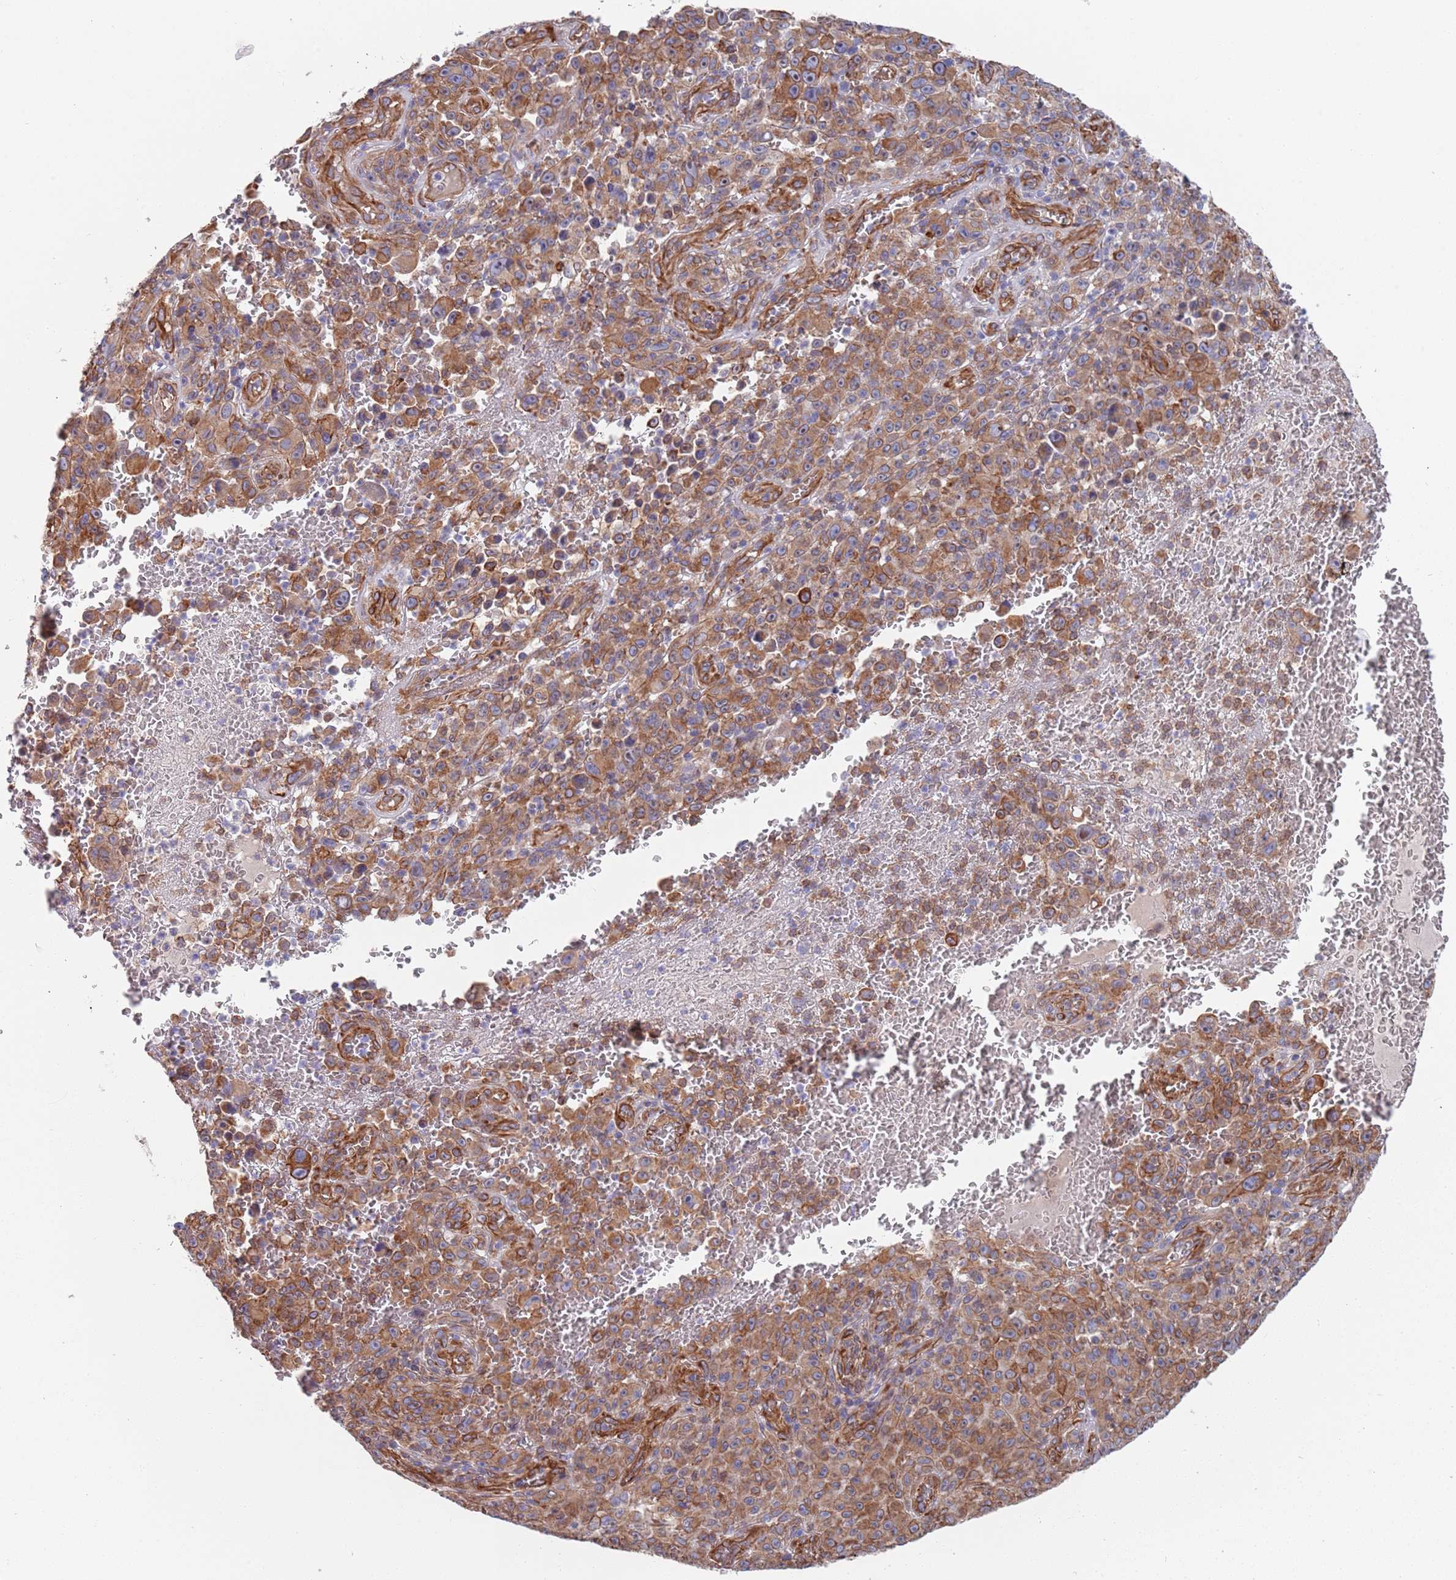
{"staining": {"intensity": "moderate", "quantity": ">75%", "location": "cytoplasmic/membranous"}, "tissue": "melanoma", "cell_type": "Tumor cells", "image_type": "cancer", "snomed": [{"axis": "morphology", "description": "Malignant melanoma, NOS"}, {"axis": "topography", "description": "Skin"}], "caption": "Immunohistochemistry (DAB (3,3'-diaminobenzidine)) staining of human malignant melanoma reveals moderate cytoplasmic/membranous protein positivity in approximately >75% of tumor cells.", "gene": "JAKMIP2", "patient": {"sex": "female", "age": 82}}